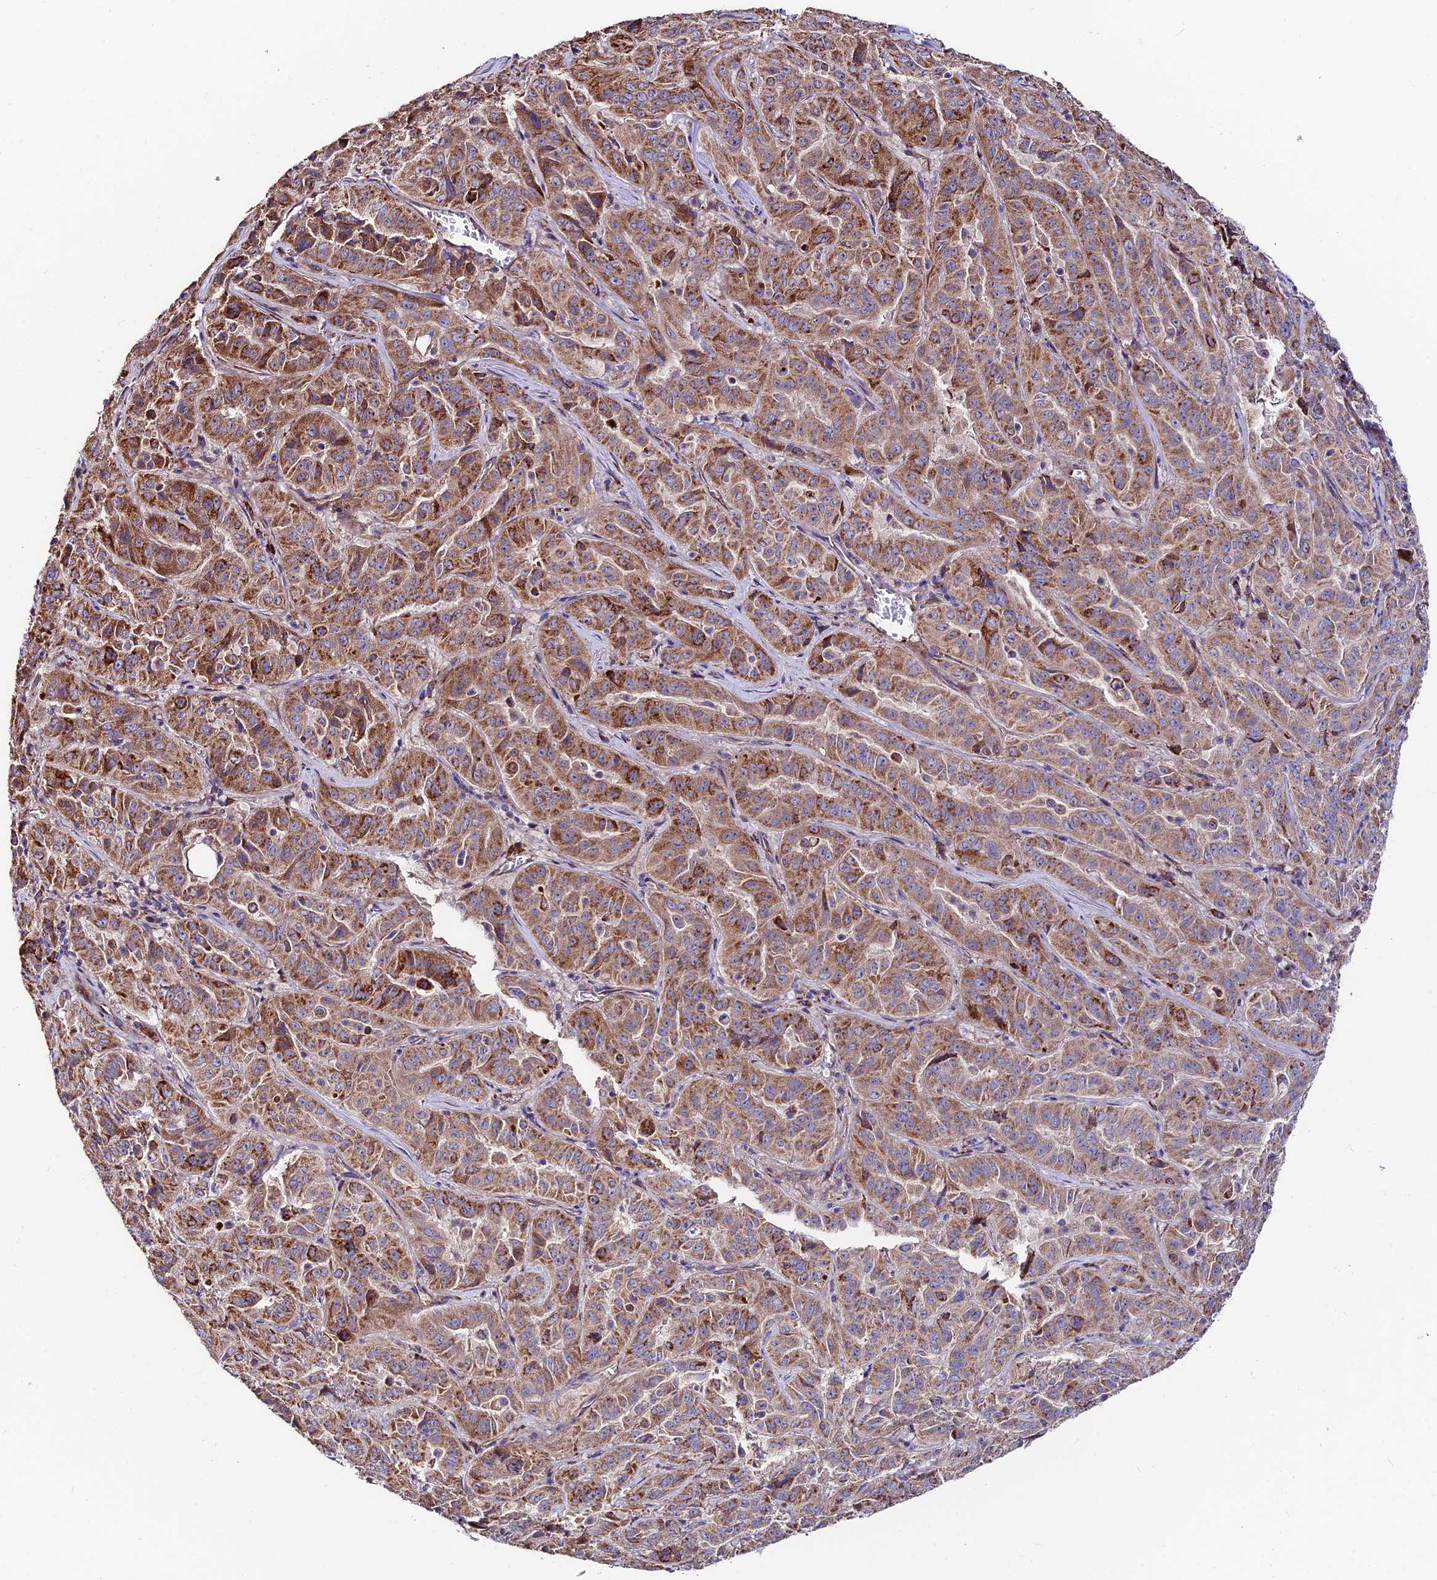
{"staining": {"intensity": "moderate", "quantity": ">75%", "location": "cytoplasmic/membranous"}, "tissue": "pancreatic cancer", "cell_type": "Tumor cells", "image_type": "cancer", "snomed": [{"axis": "morphology", "description": "Adenocarcinoma, NOS"}, {"axis": "topography", "description": "Pancreas"}], "caption": "High-power microscopy captured an IHC micrograph of pancreatic adenocarcinoma, revealing moderate cytoplasmic/membranous expression in approximately >75% of tumor cells. The staining was performed using DAB to visualize the protein expression in brown, while the nuclei were stained in blue with hematoxylin (Magnification: 20x).", "gene": "VPS13C", "patient": {"sex": "male", "age": 63}}